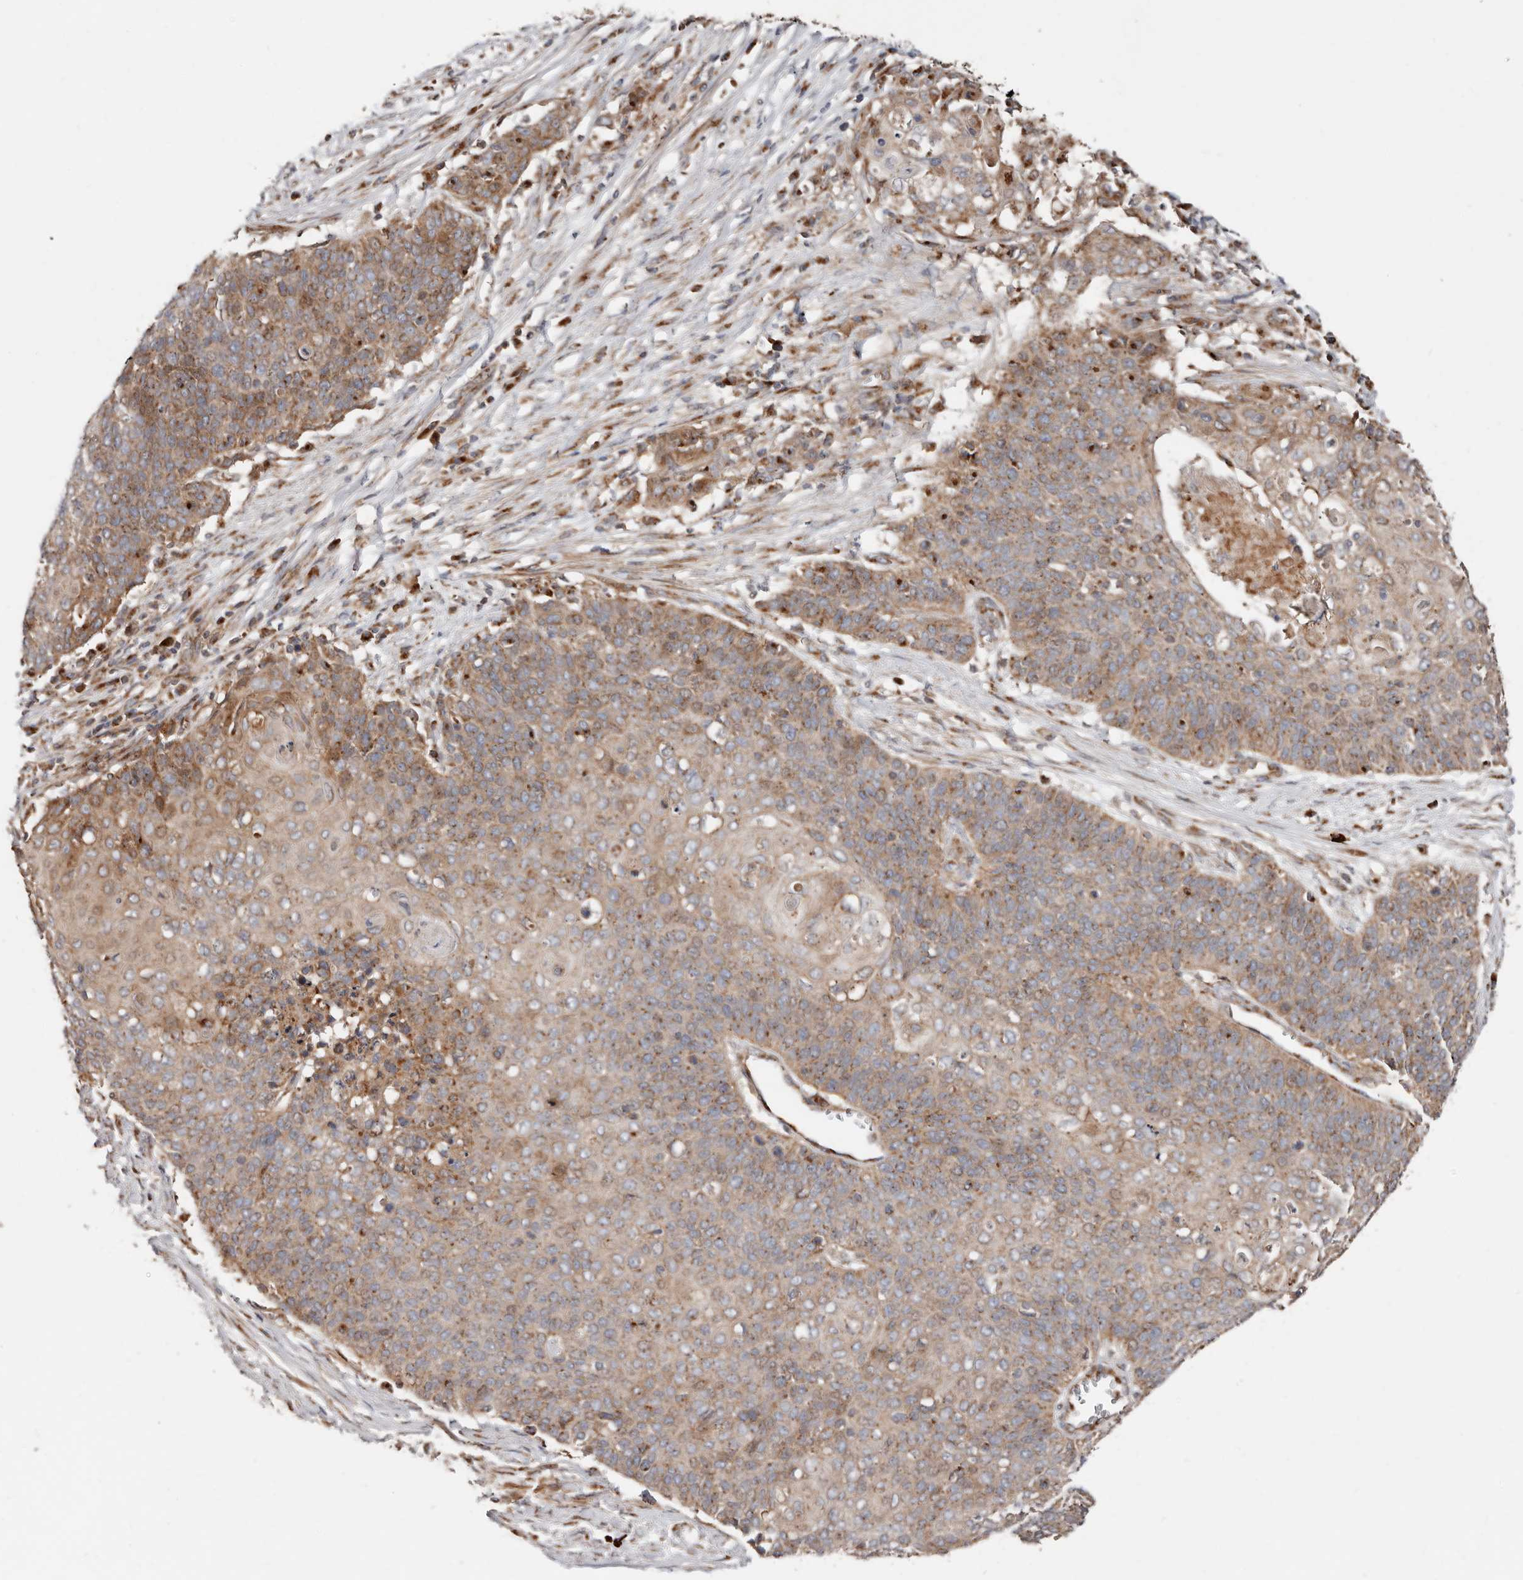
{"staining": {"intensity": "moderate", "quantity": ">75%", "location": "cytoplasmic/membranous"}, "tissue": "cervical cancer", "cell_type": "Tumor cells", "image_type": "cancer", "snomed": [{"axis": "morphology", "description": "Squamous cell carcinoma, NOS"}, {"axis": "topography", "description": "Cervix"}], "caption": "Human cervical cancer stained with a brown dye demonstrates moderate cytoplasmic/membranous positive positivity in approximately >75% of tumor cells.", "gene": "COG1", "patient": {"sex": "female", "age": 39}}